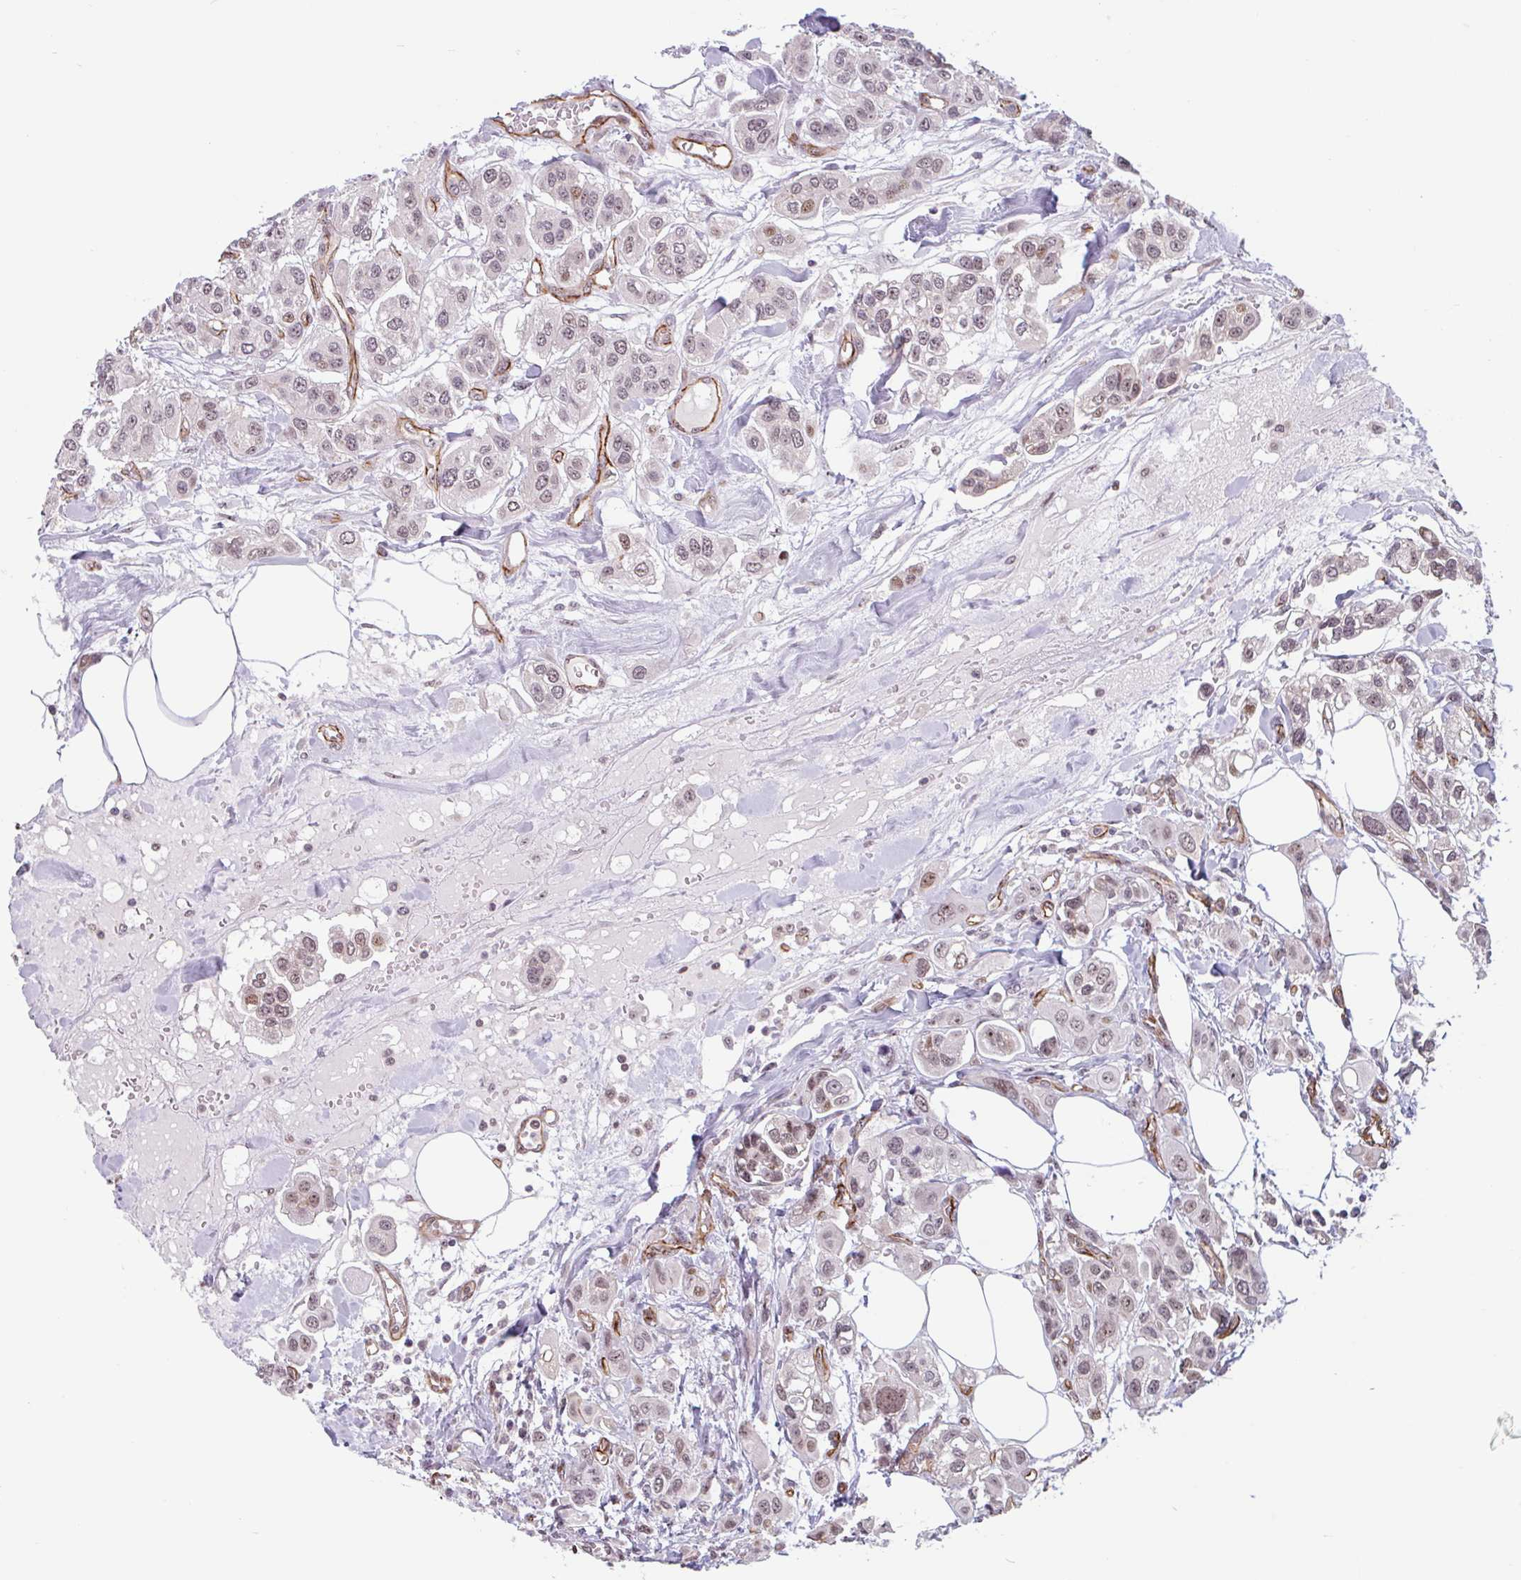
{"staining": {"intensity": "moderate", "quantity": "<25%", "location": "nuclear"}, "tissue": "urothelial cancer", "cell_type": "Tumor cells", "image_type": "cancer", "snomed": [{"axis": "morphology", "description": "Urothelial carcinoma, High grade"}, {"axis": "topography", "description": "Urinary bladder"}], "caption": "Immunohistochemistry micrograph of urothelial cancer stained for a protein (brown), which reveals low levels of moderate nuclear positivity in about <25% of tumor cells.", "gene": "ZNF689", "patient": {"sex": "male", "age": 67}}